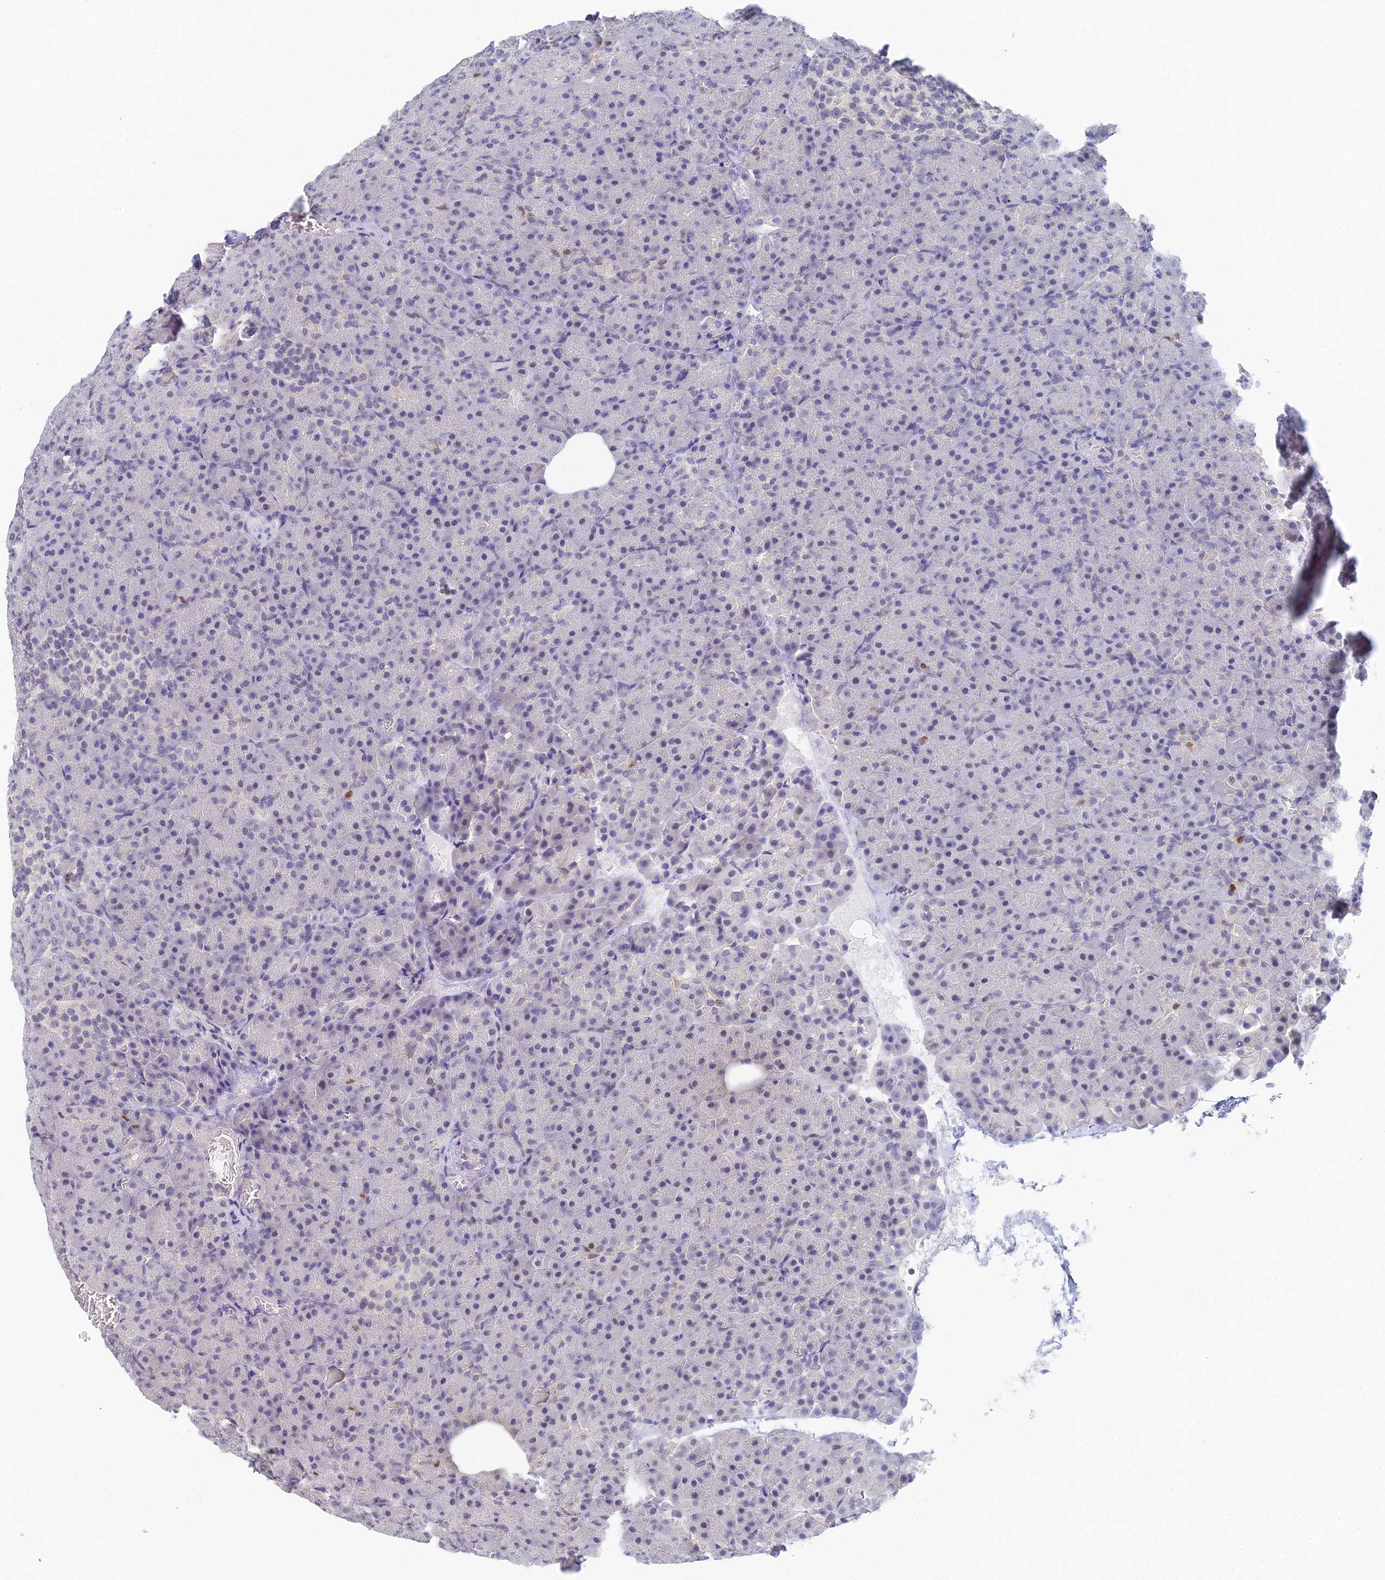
{"staining": {"intensity": "negative", "quantity": "none", "location": "none"}, "tissue": "pancreas", "cell_type": "Exocrine glandular cells", "image_type": "normal", "snomed": [{"axis": "morphology", "description": "Normal tissue, NOS"}, {"axis": "topography", "description": "Pancreas"}], "caption": "DAB immunohistochemical staining of normal human pancreas exhibits no significant staining in exocrine glandular cells. (DAB (3,3'-diaminobenzidine) IHC, high magnification).", "gene": "MCM2", "patient": {"sex": "female", "age": 74}}